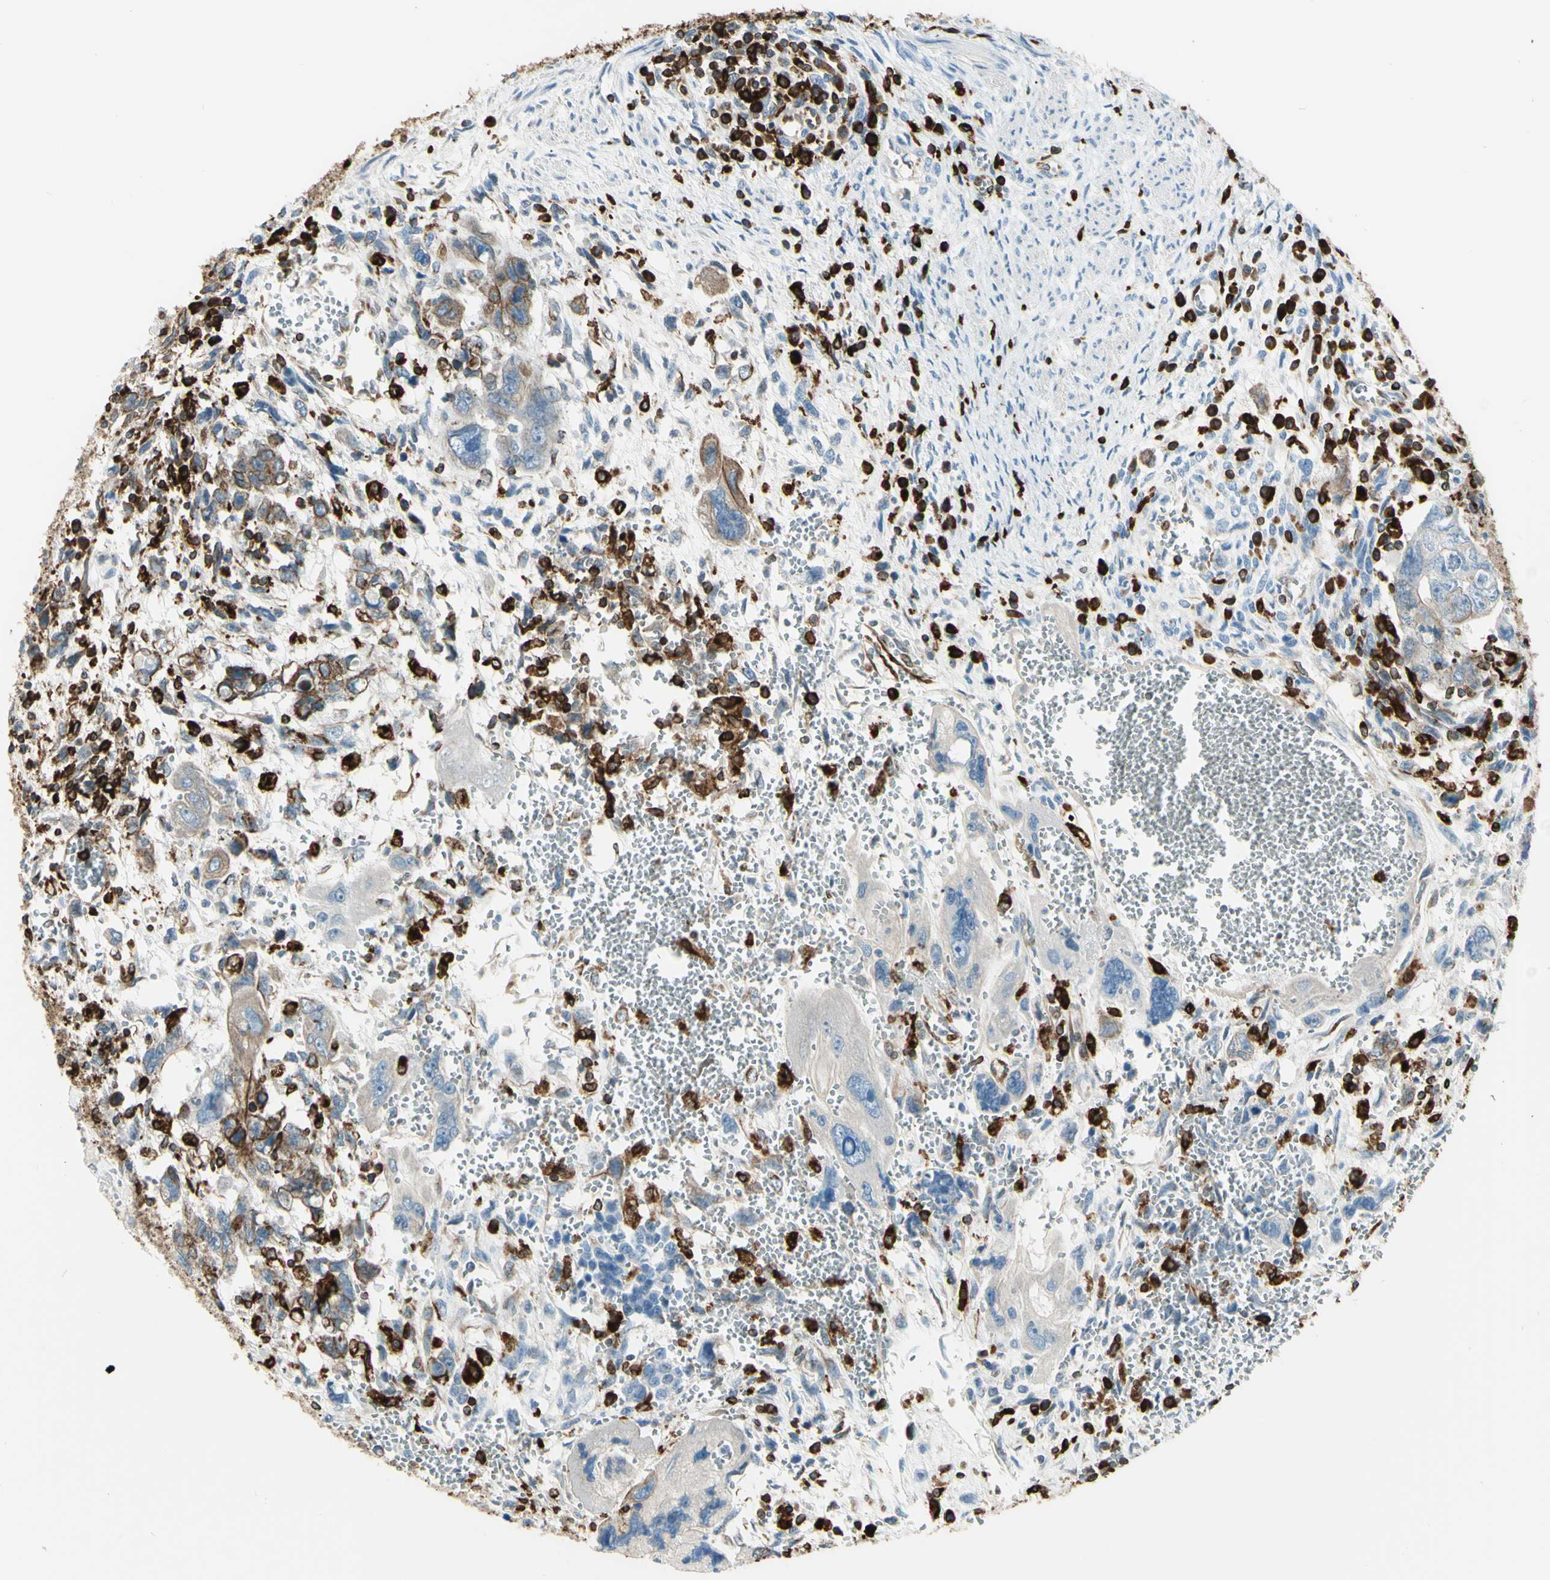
{"staining": {"intensity": "negative", "quantity": "none", "location": "none"}, "tissue": "testis cancer", "cell_type": "Tumor cells", "image_type": "cancer", "snomed": [{"axis": "morphology", "description": "Carcinoma, Embryonal, NOS"}, {"axis": "topography", "description": "Testis"}], "caption": "IHC of testis embryonal carcinoma exhibits no expression in tumor cells. (DAB (3,3'-diaminobenzidine) IHC, high magnification).", "gene": "CD74", "patient": {"sex": "male", "age": 28}}